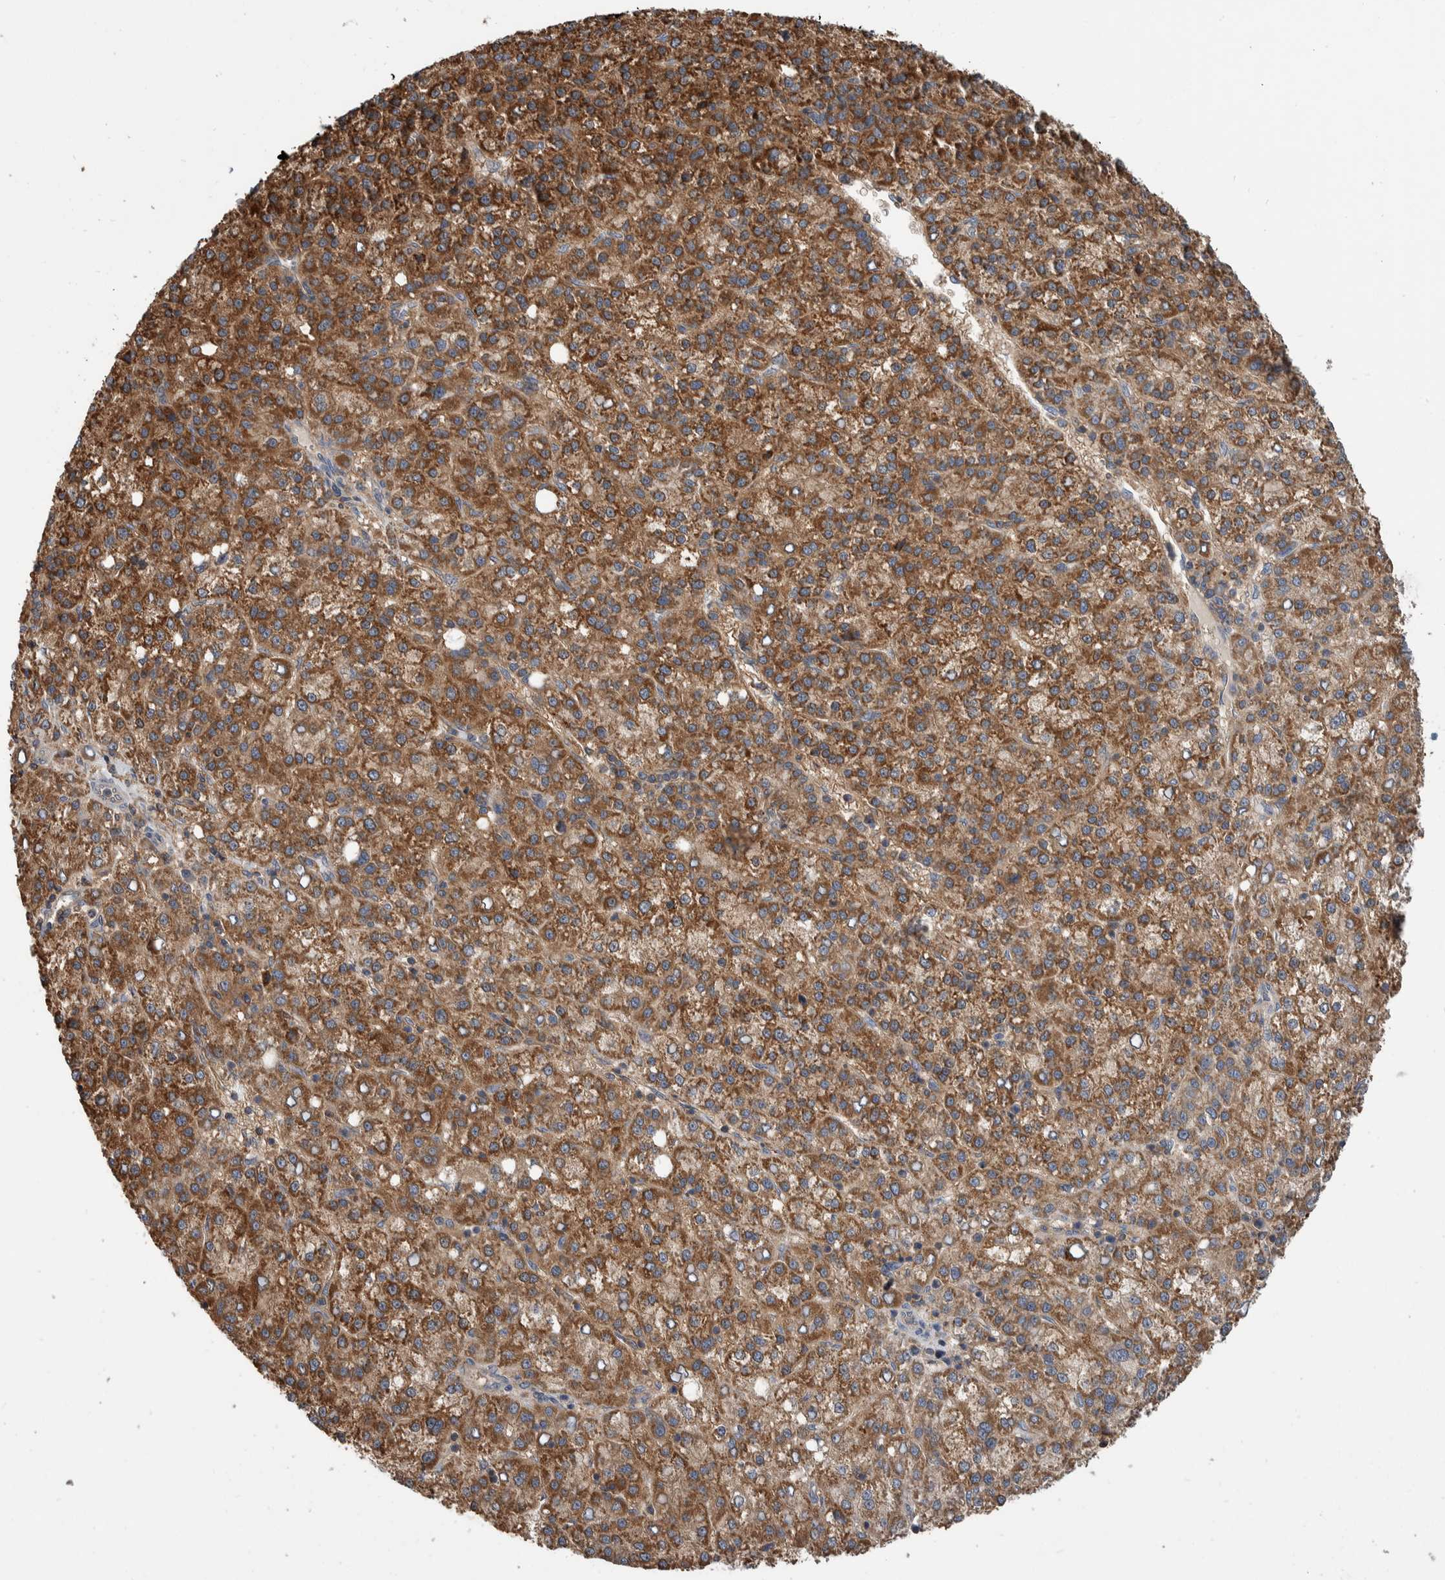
{"staining": {"intensity": "moderate", "quantity": ">75%", "location": "cytoplasmic/membranous"}, "tissue": "liver cancer", "cell_type": "Tumor cells", "image_type": "cancer", "snomed": [{"axis": "morphology", "description": "Carcinoma, Hepatocellular, NOS"}, {"axis": "topography", "description": "Liver"}], "caption": "IHC photomicrograph of hepatocellular carcinoma (liver) stained for a protein (brown), which exhibits medium levels of moderate cytoplasmic/membranous positivity in approximately >75% of tumor cells.", "gene": "SDCBP", "patient": {"sex": "female", "age": 58}}